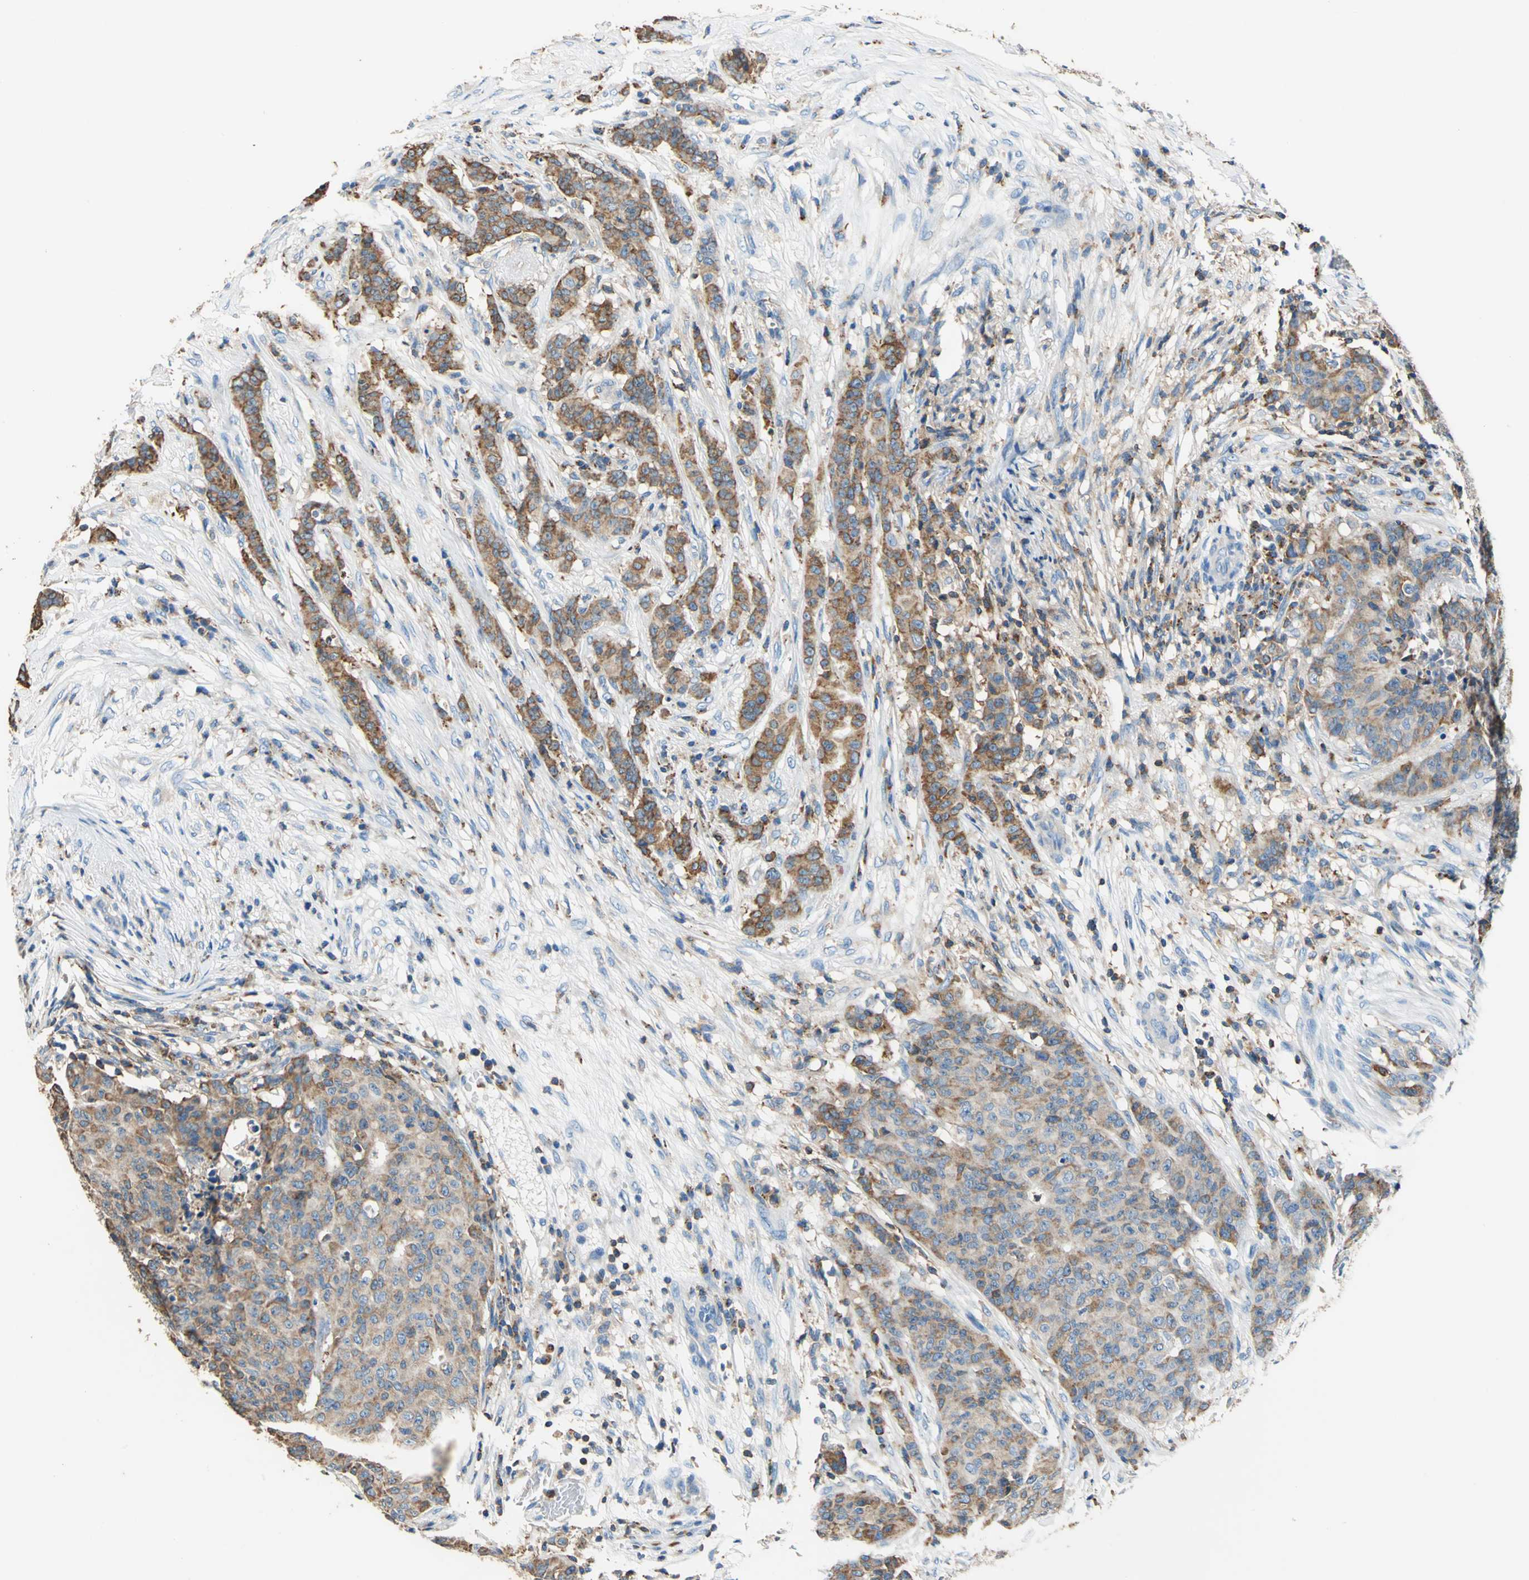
{"staining": {"intensity": "strong", "quantity": ">75%", "location": "cytoplasmic/membranous"}, "tissue": "breast cancer", "cell_type": "Tumor cells", "image_type": "cancer", "snomed": [{"axis": "morphology", "description": "Duct carcinoma"}, {"axis": "topography", "description": "Breast"}], "caption": "There is high levels of strong cytoplasmic/membranous staining in tumor cells of breast cancer (intraductal carcinoma), as demonstrated by immunohistochemical staining (brown color).", "gene": "SEPTIN6", "patient": {"sex": "female", "age": 40}}